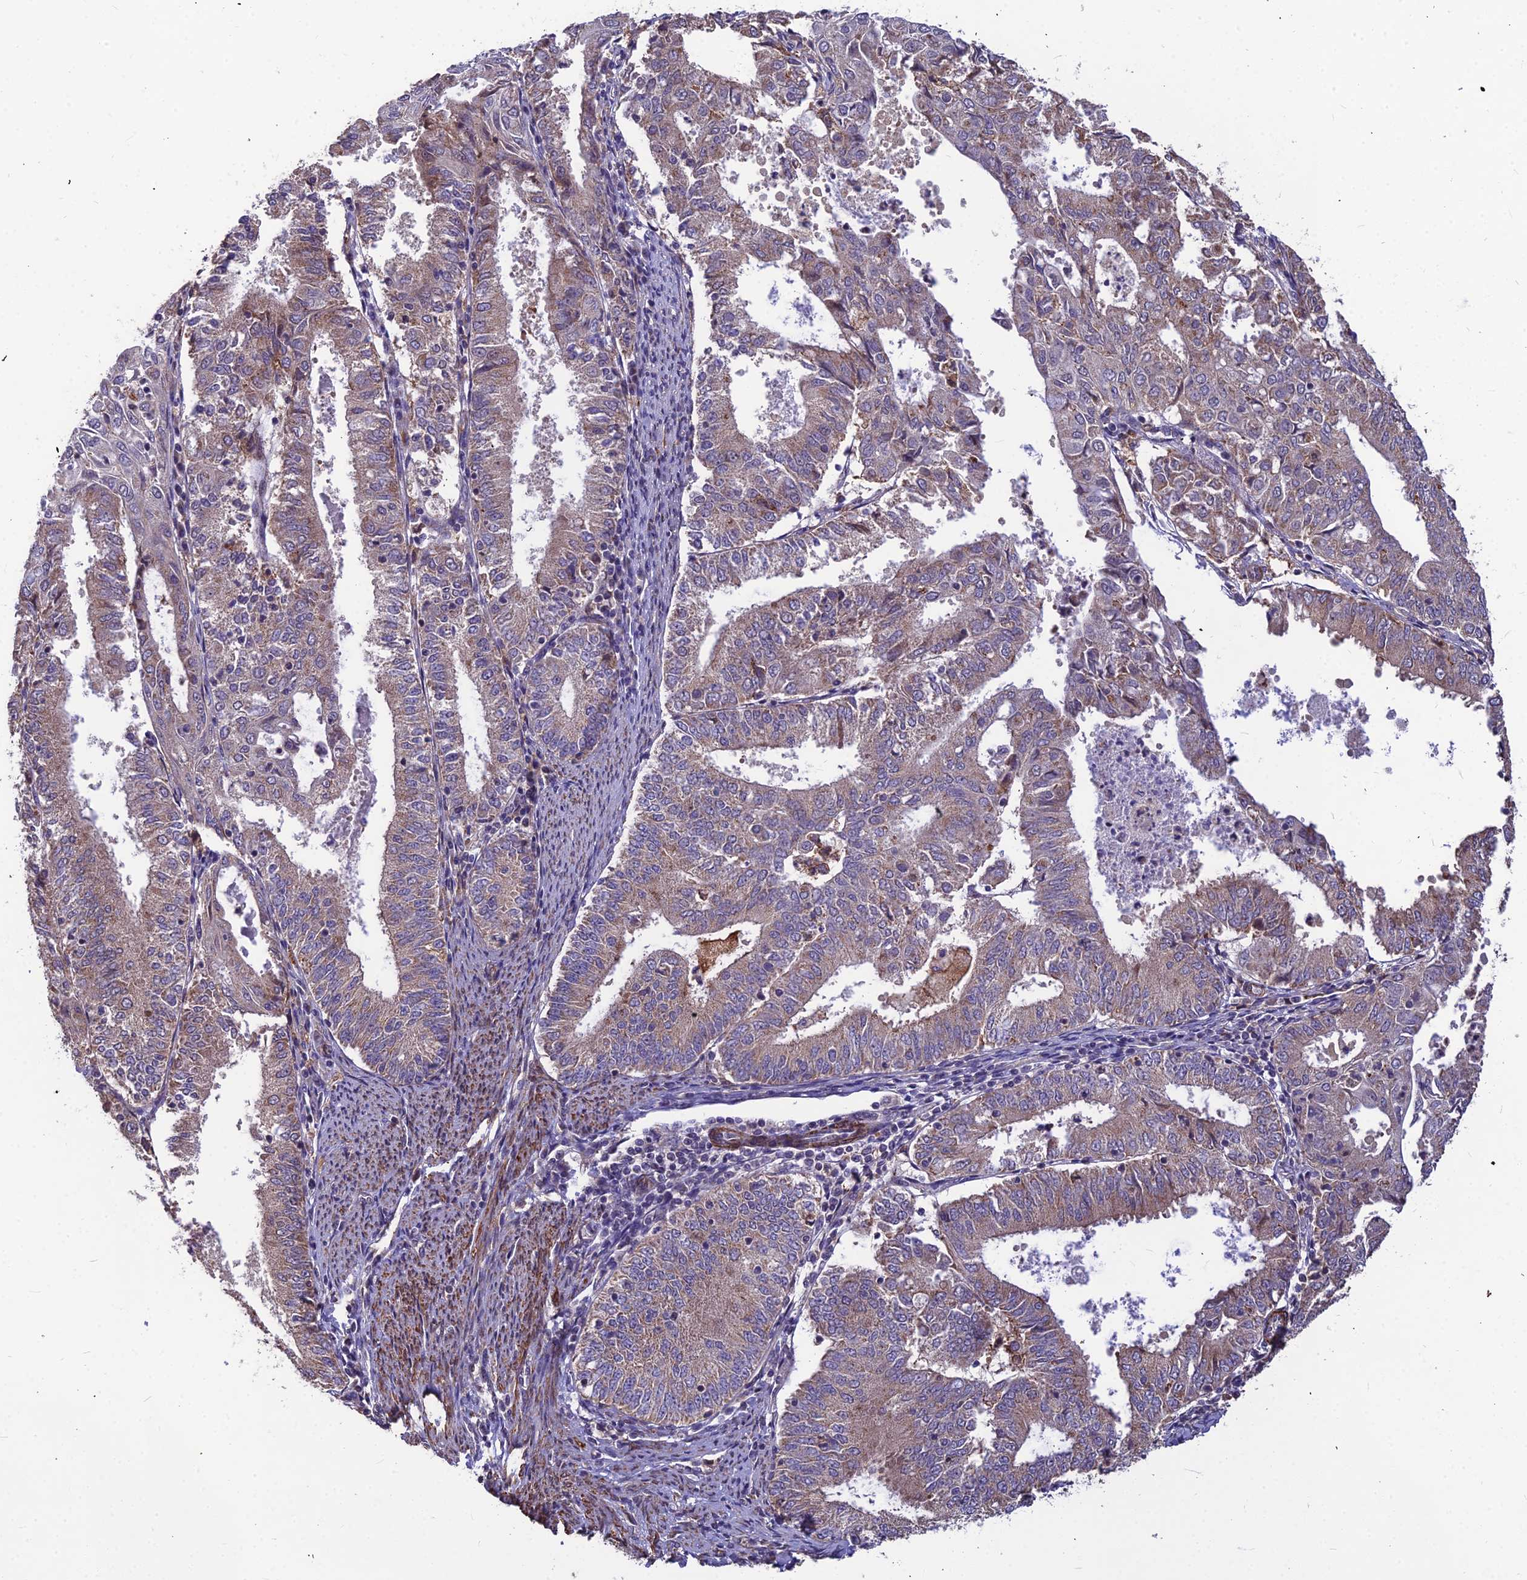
{"staining": {"intensity": "weak", "quantity": ">75%", "location": "cytoplasmic/membranous"}, "tissue": "endometrial cancer", "cell_type": "Tumor cells", "image_type": "cancer", "snomed": [{"axis": "morphology", "description": "Adenocarcinoma, NOS"}, {"axis": "topography", "description": "Endometrium"}], "caption": "This image reveals endometrial cancer stained with IHC to label a protein in brown. The cytoplasmic/membranous of tumor cells show weak positivity for the protein. Nuclei are counter-stained blue.", "gene": "LEKR1", "patient": {"sex": "female", "age": 57}}